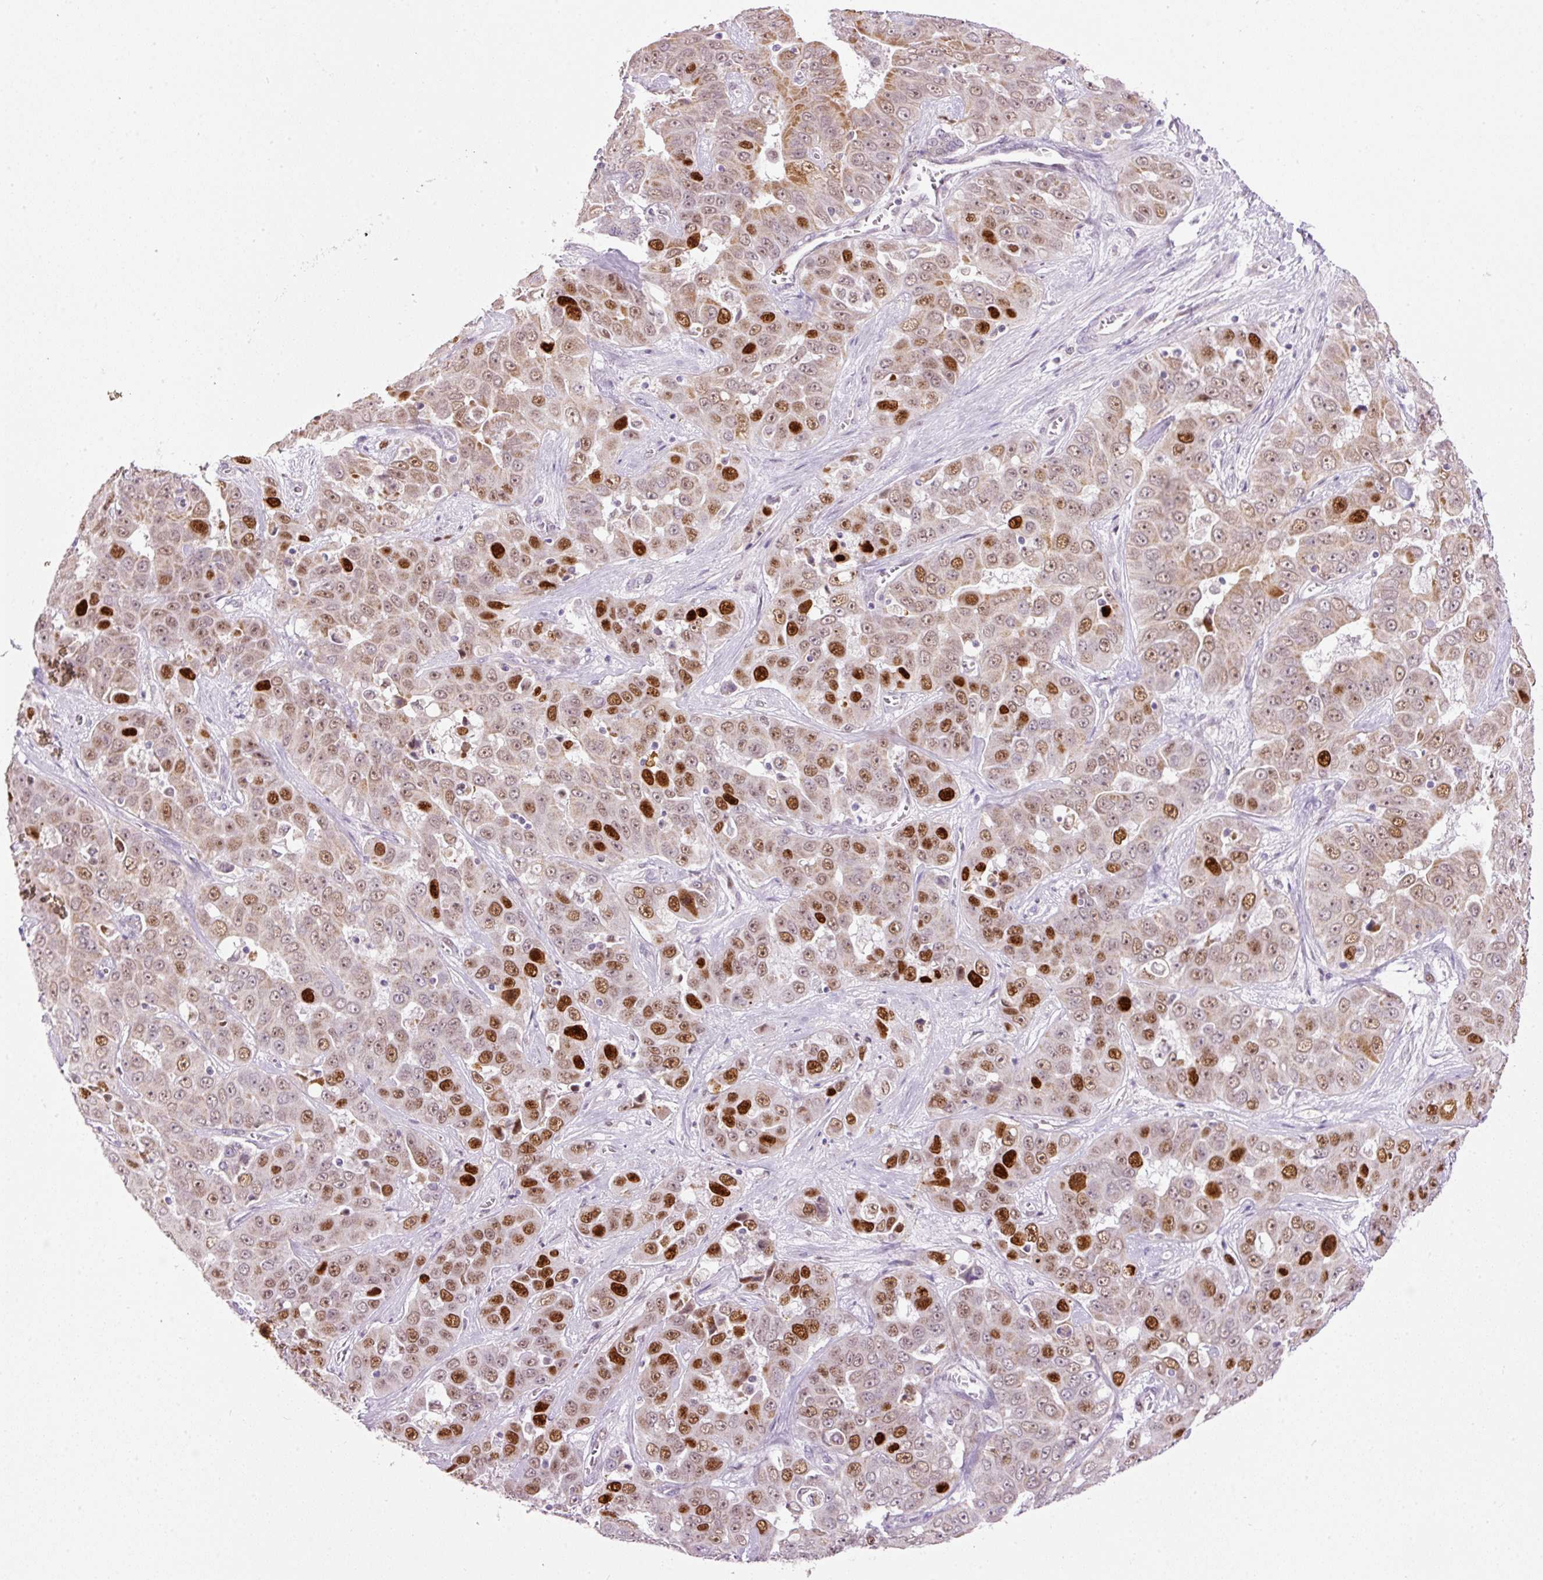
{"staining": {"intensity": "strong", "quantity": "25%-75%", "location": "nuclear"}, "tissue": "liver cancer", "cell_type": "Tumor cells", "image_type": "cancer", "snomed": [{"axis": "morphology", "description": "Cholangiocarcinoma"}, {"axis": "topography", "description": "Liver"}], "caption": "Protein staining displays strong nuclear staining in about 25%-75% of tumor cells in liver cancer (cholangiocarcinoma).", "gene": "KPNA2", "patient": {"sex": "female", "age": 52}}